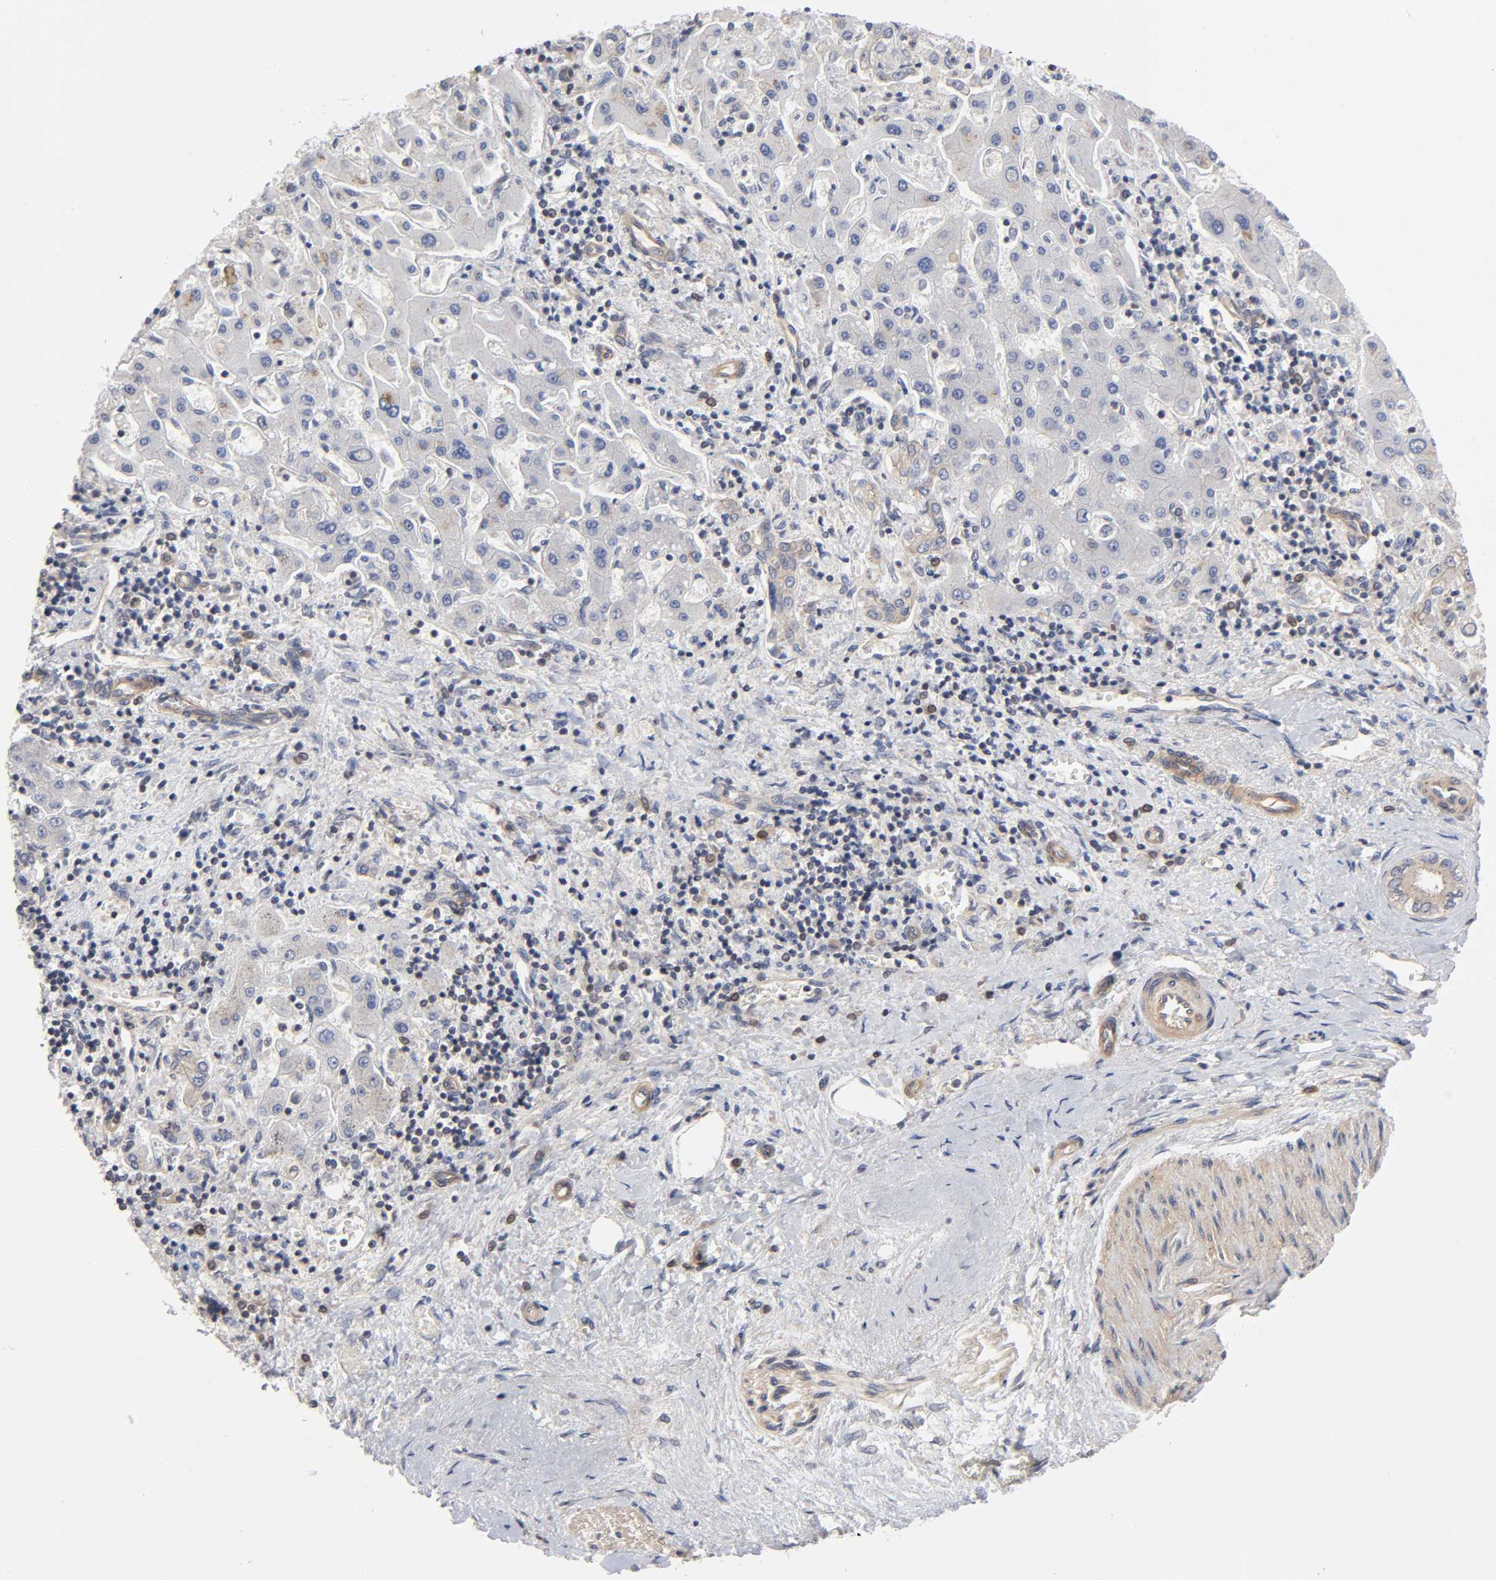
{"staining": {"intensity": "negative", "quantity": "none", "location": "none"}, "tissue": "liver cancer", "cell_type": "Tumor cells", "image_type": "cancer", "snomed": [{"axis": "morphology", "description": "Cholangiocarcinoma"}, {"axis": "topography", "description": "Liver"}], "caption": "Immunohistochemical staining of human cholangiocarcinoma (liver) displays no significant expression in tumor cells.", "gene": "STRN3", "patient": {"sex": "male", "age": 50}}